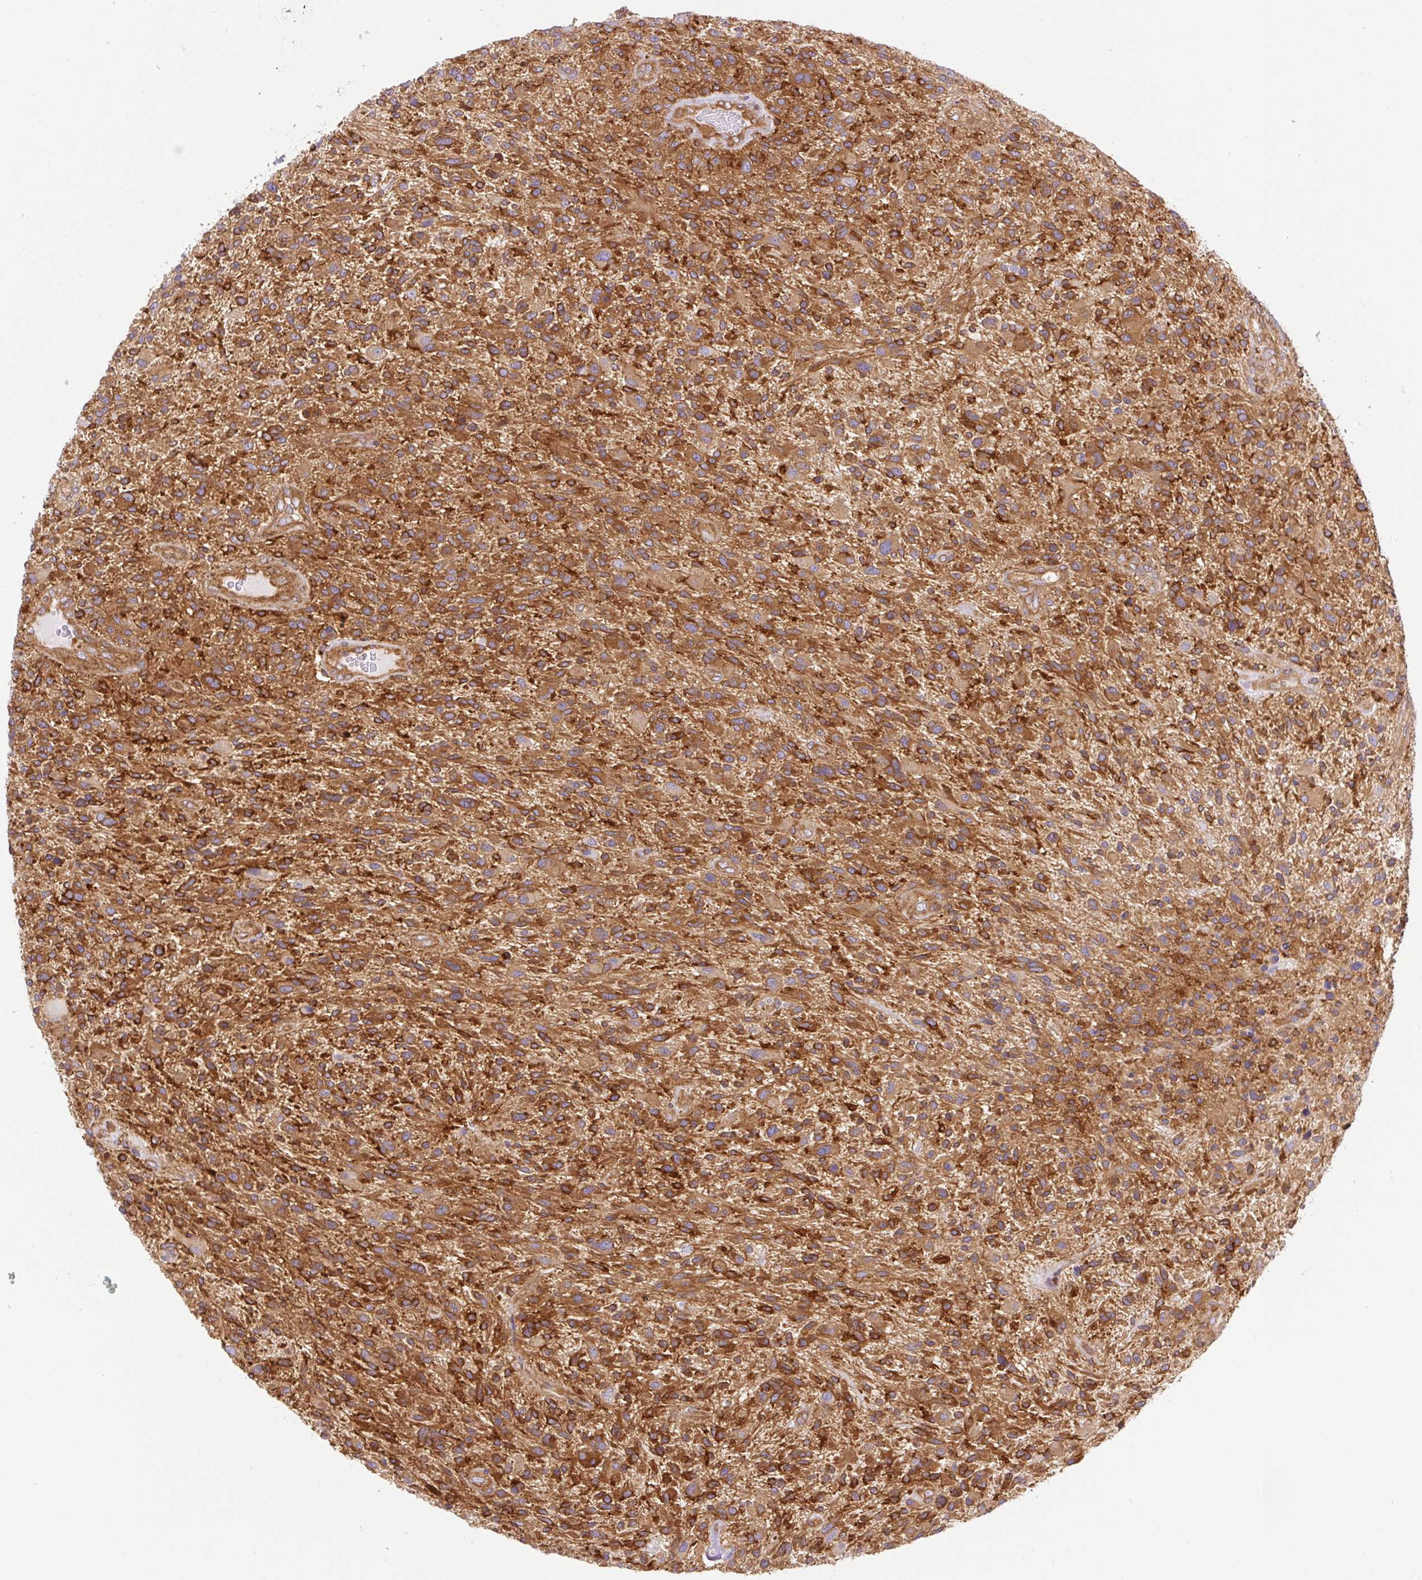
{"staining": {"intensity": "strong", "quantity": ">75%", "location": "cytoplasmic/membranous"}, "tissue": "glioma", "cell_type": "Tumor cells", "image_type": "cancer", "snomed": [{"axis": "morphology", "description": "Glioma, malignant, High grade"}, {"axis": "topography", "description": "Brain"}], "caption": "Protein expression analysis of malignant glioma (high-grade) demonstrates strong cytoplasmic/membranous positivity in about >75% of tumor cells. (DAB (3,3'-diaminobenzidine) IHC with brightfield microscopy, high magnification).", "gene": "DNM2", "patient": {"sex": "male", "age": 47}}